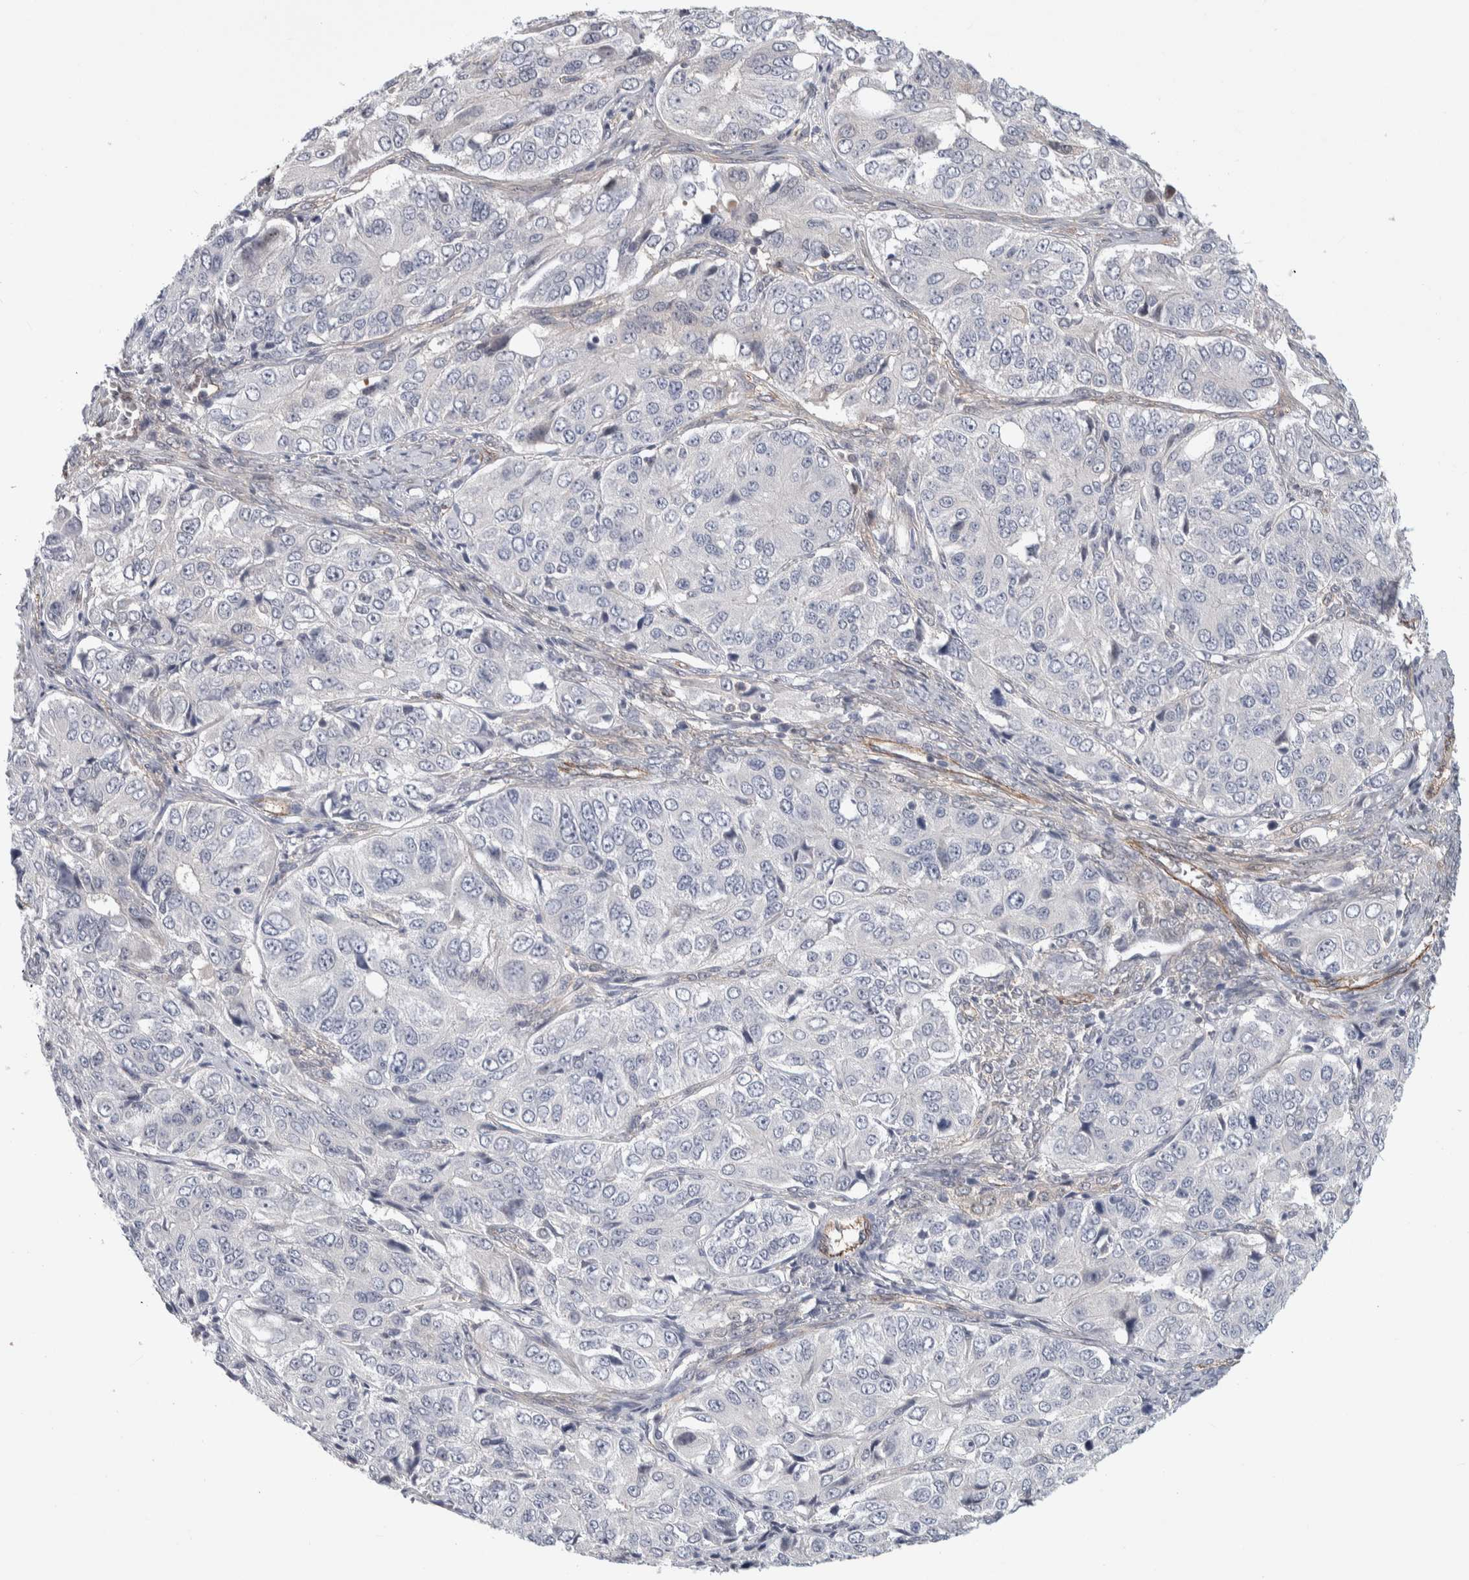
{"staining": {"intensity": "negative", "quantity": "none", "location": "none"}, "tissue": "ovarian cancer", "cell_type": "Tumor cells", "image_type": "cancer", "snomed": [{"axis": "morphology", "description": "Carcinoma, endometroid"}, {"axis": "topography", "description": "Ovary"}], "caption": "Immunohistochemistry image of human endometroid carcinoma (ovarian) stained for a protein (brown), which displays no positivity in tumor cells.", "gene": "ZNF862", "patient": {"sex": "female", "age": 51}}